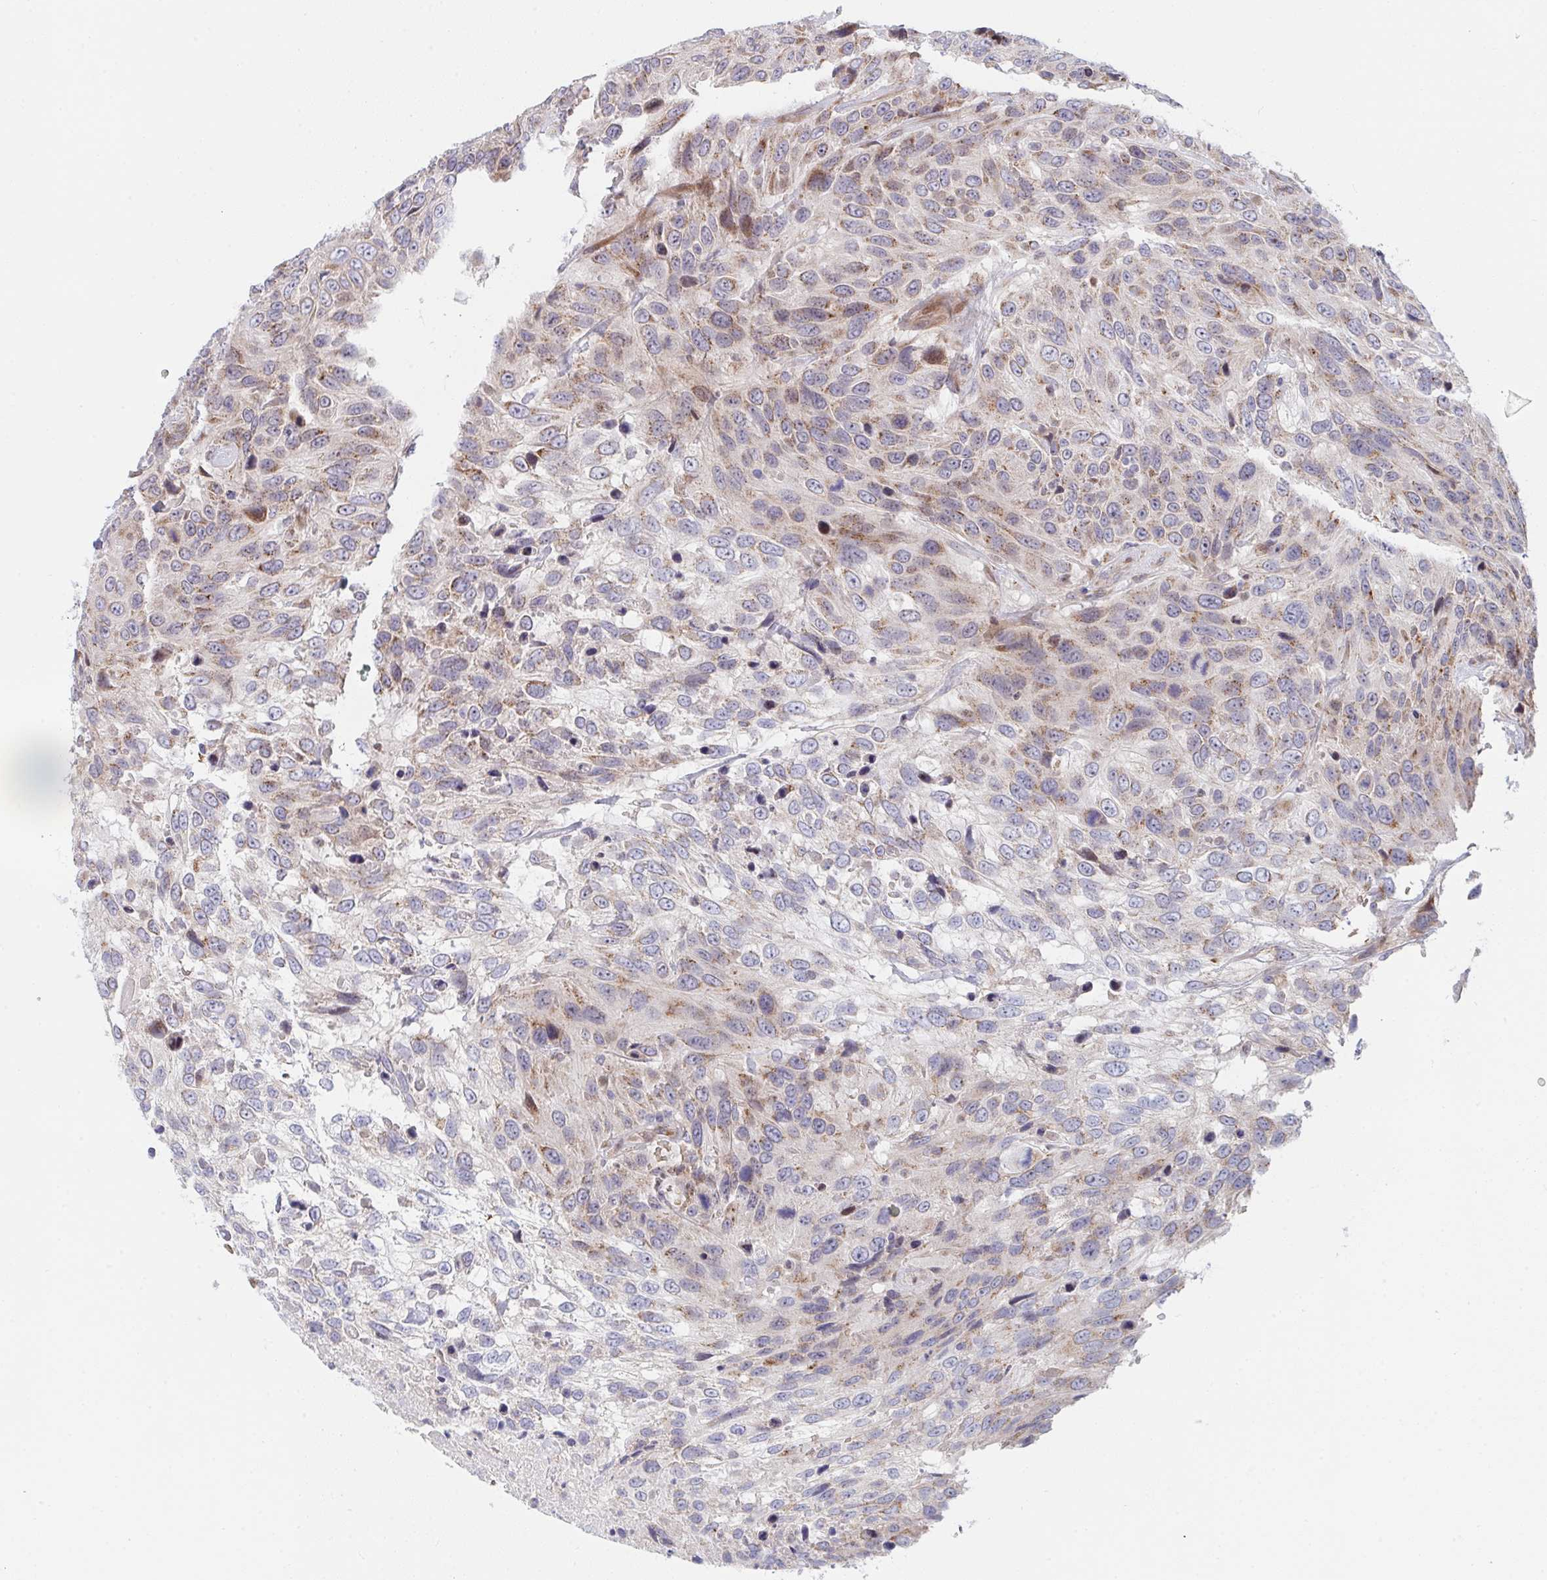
{"staining": {"intensity": "weak", "quantity": "25%-75%", "location": "cytoplasmic/membranous"}, "tissue": "urothelial cancer", "cell_type": "Tumor cells", "image_type": "cancer", "snomed": [{"axis": "morphology", "description": "Urothelial carcinoma, High grade"}, {"axis": "topography", "description": "Urinary bladder"}], "caption": "High-power microscopy captured an immunohistochemistry (IHC) histopathology image of urothelial carcinoma (high-grade), revealing weak cytoplasmic/membranous positivity in approximately 25%-75% of tumor cells.", "gene": "TNFSF4", "patient": {"sex": "female", "age": 70}}